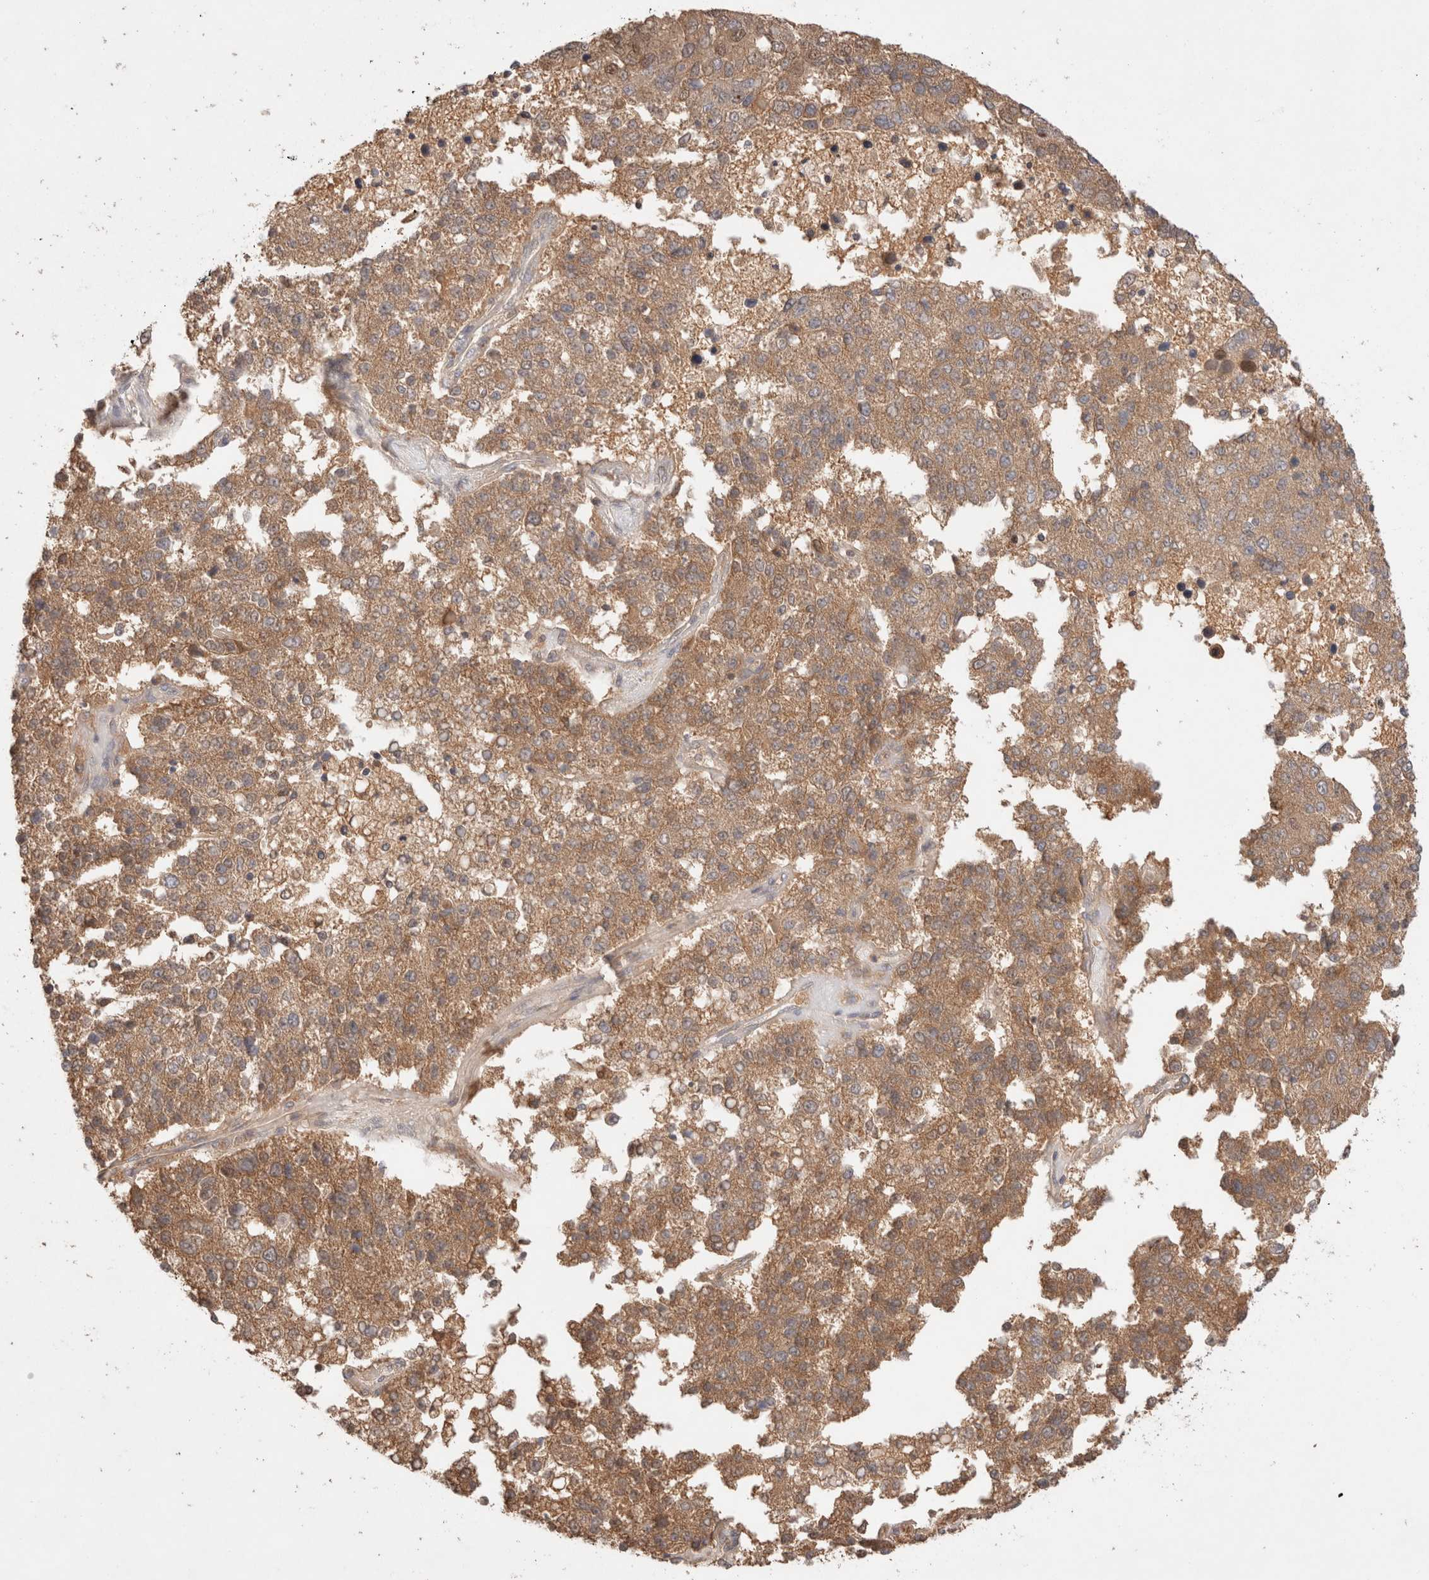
{"staining": {"intensity": "moderate", "quantity": ">75%", "location": "cytoplasmic/membranous"}, "tissue": "pancreatic cancer", "cell_type": "Tumor cells", "image_type": "cancer", "snomed": [{"axis": "morphology", "description": "Adenocarcinoma, NOS"}, {"axis": "topography", "description": "Pancreas"}], "caption": "DAB (3,3'-diaminobenzidine) immunohistochemical staining of human pancreatic cancer (adenocarcinoma) demonstrates moderate cytoplasmic/membranous protein expression in about >75% of tumor cells. (brown staining indicates protein expression, while blue staining denotes nuclei).", "gene": "CARNMT1", "patient": {"sex": "female", "age": 61}}